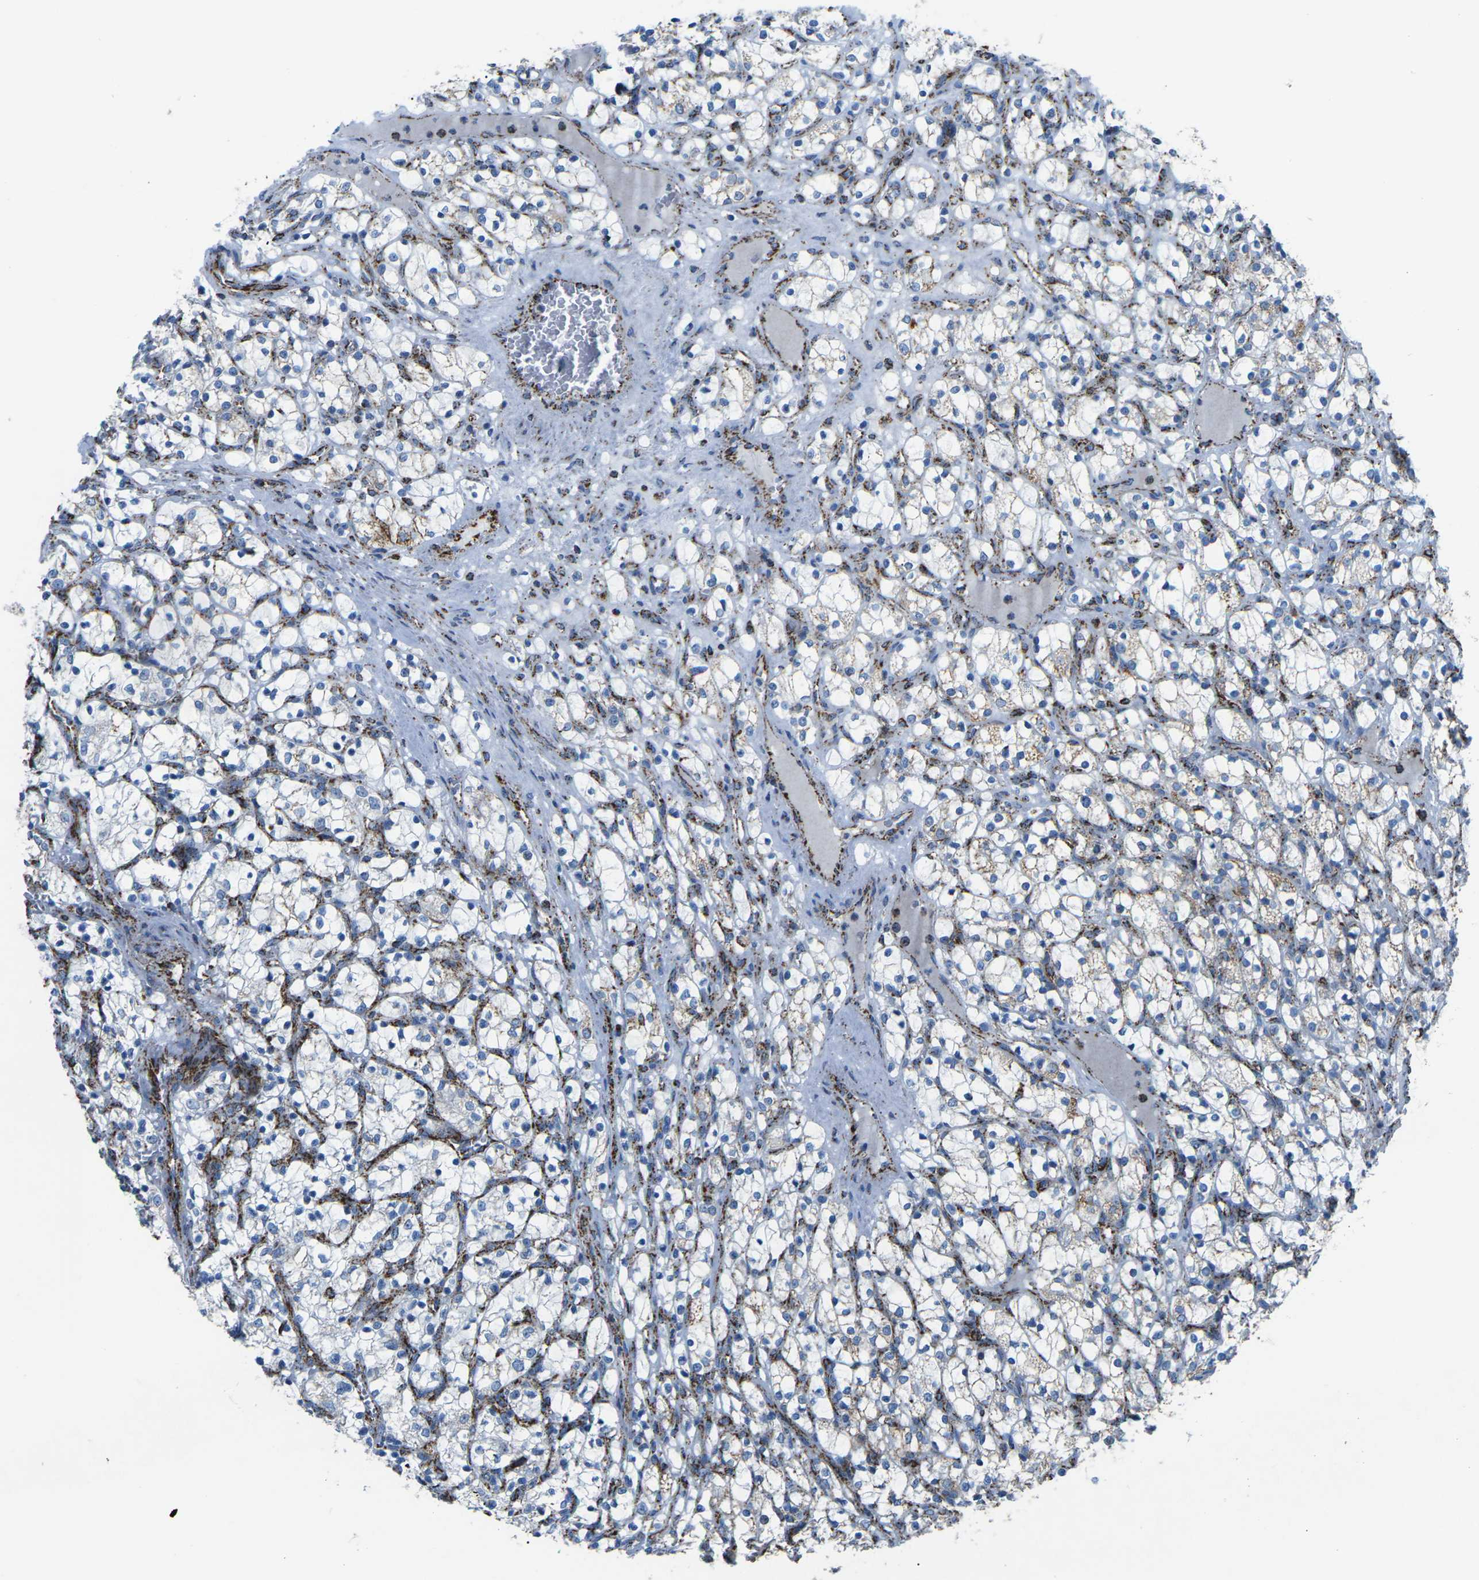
{"staining": {"intensity": "moderate", "quantity": "<25%", "location": "cytoplasmic/membranous"}, "tissue": "renal cancer", "cell_type": "Tumor cells", "image_type": "cancer", "snomed": [{"axis": "morphology", "description": "Adenocarcinoma, NOS"}, {"axis": "topography", "description": "Kidney"}], "caption": "Renal cancer was stained to show a protein in brown. There is low levels of moderate cytoplasmic/membranous expression in approximately <25% of tumor cells.", "gene": "MT-CO2", "patient": {"sex": "female", "age": 69}}